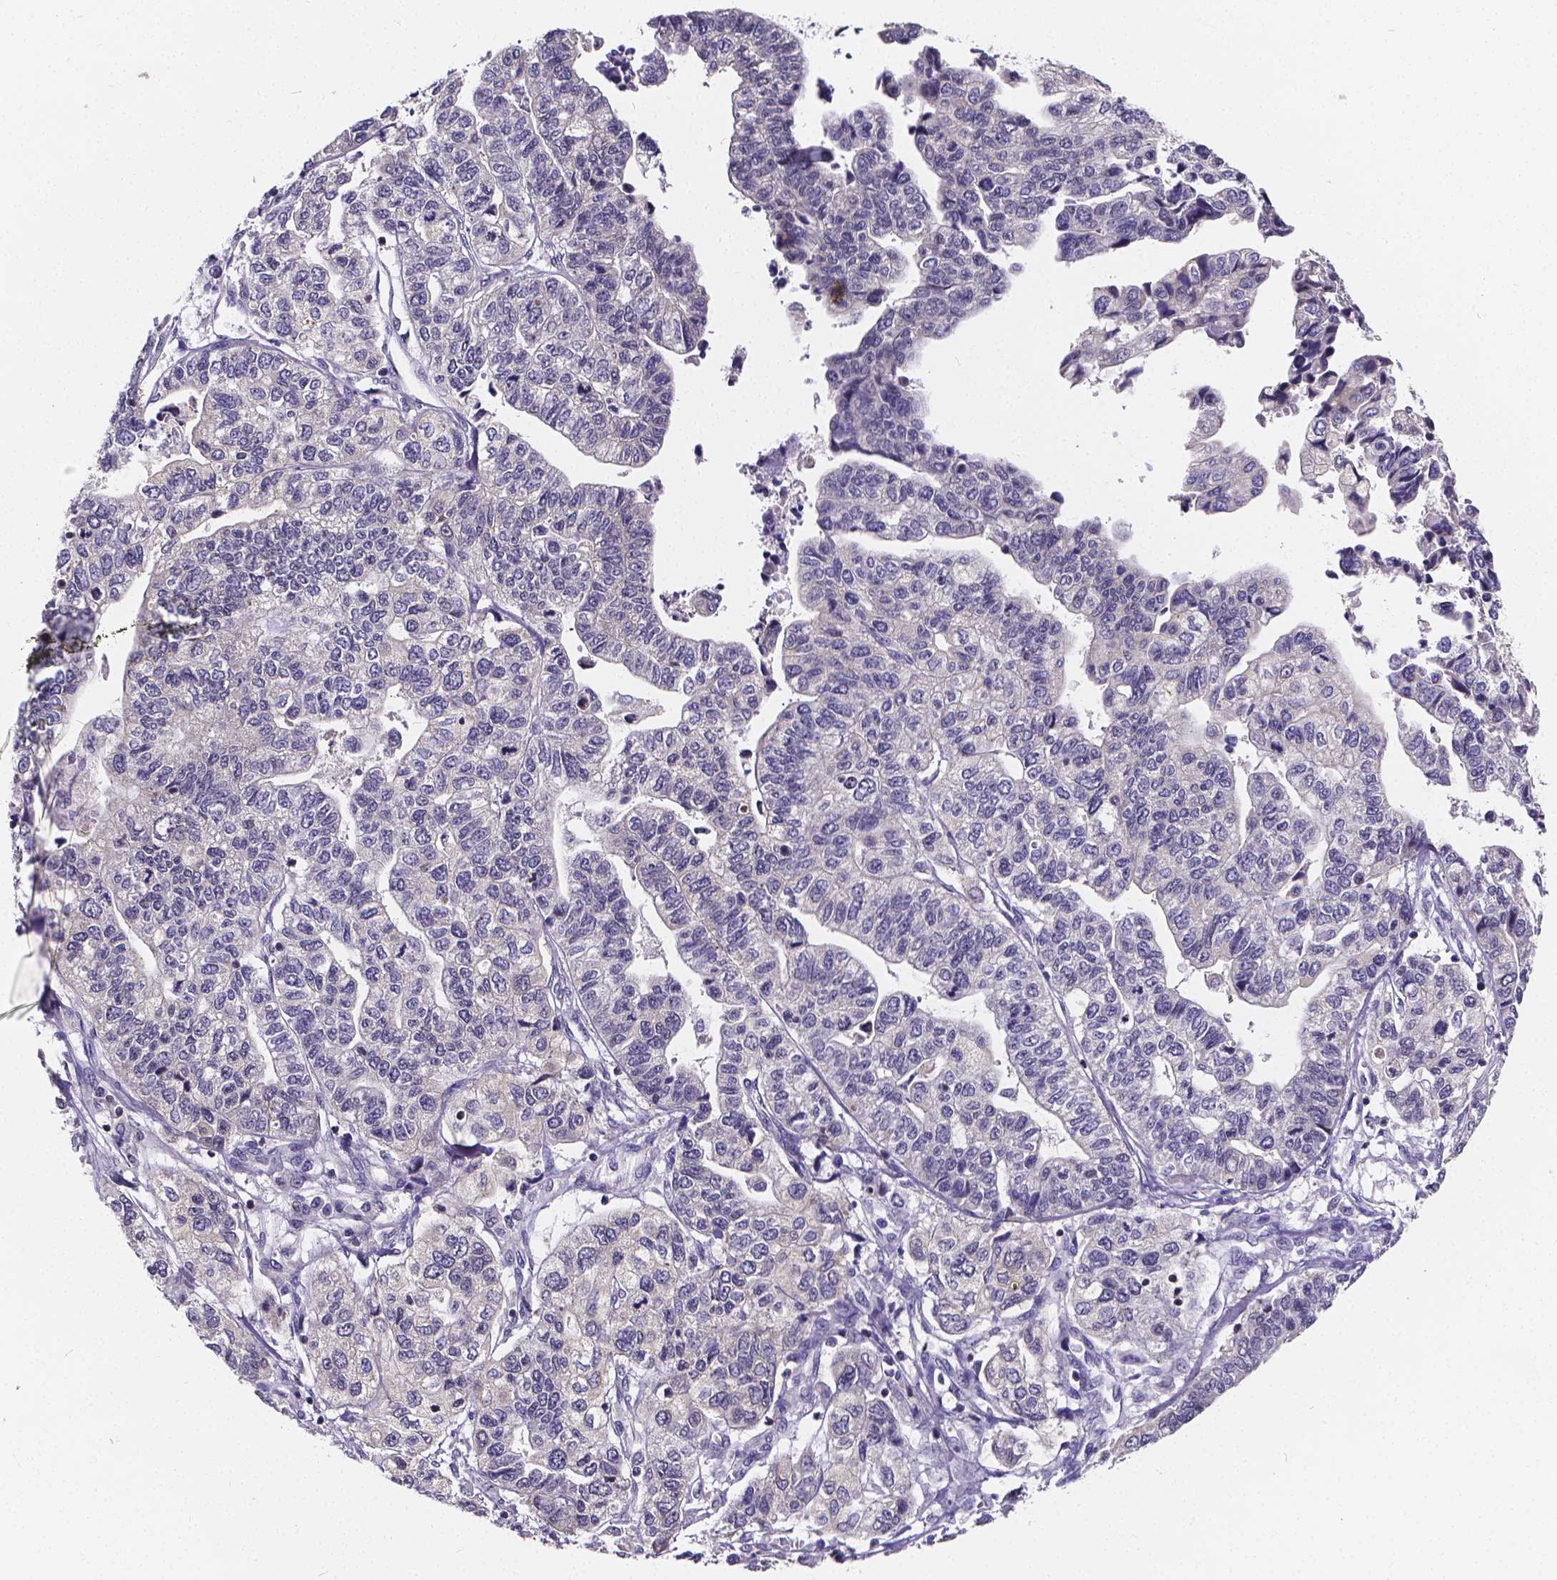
{"staining": {"intensity": "negative", "quantity": "none", "location": "none"}, "tissue": "stomach cancer", "cell_type": "Tumor cells", "image_type": "cancer", "snomed": [{"axis": "morphology", "description": "Adenocarcinoma, NOS"}, {"axis": "topography", "description": "Stomach, upper"}], "caption": "Tumor cells are negative for brown protein staining in stomach cancer (adenocarcinoma).", "gene": "GLRB", "patient": {"sex": "female", "age": 67}}